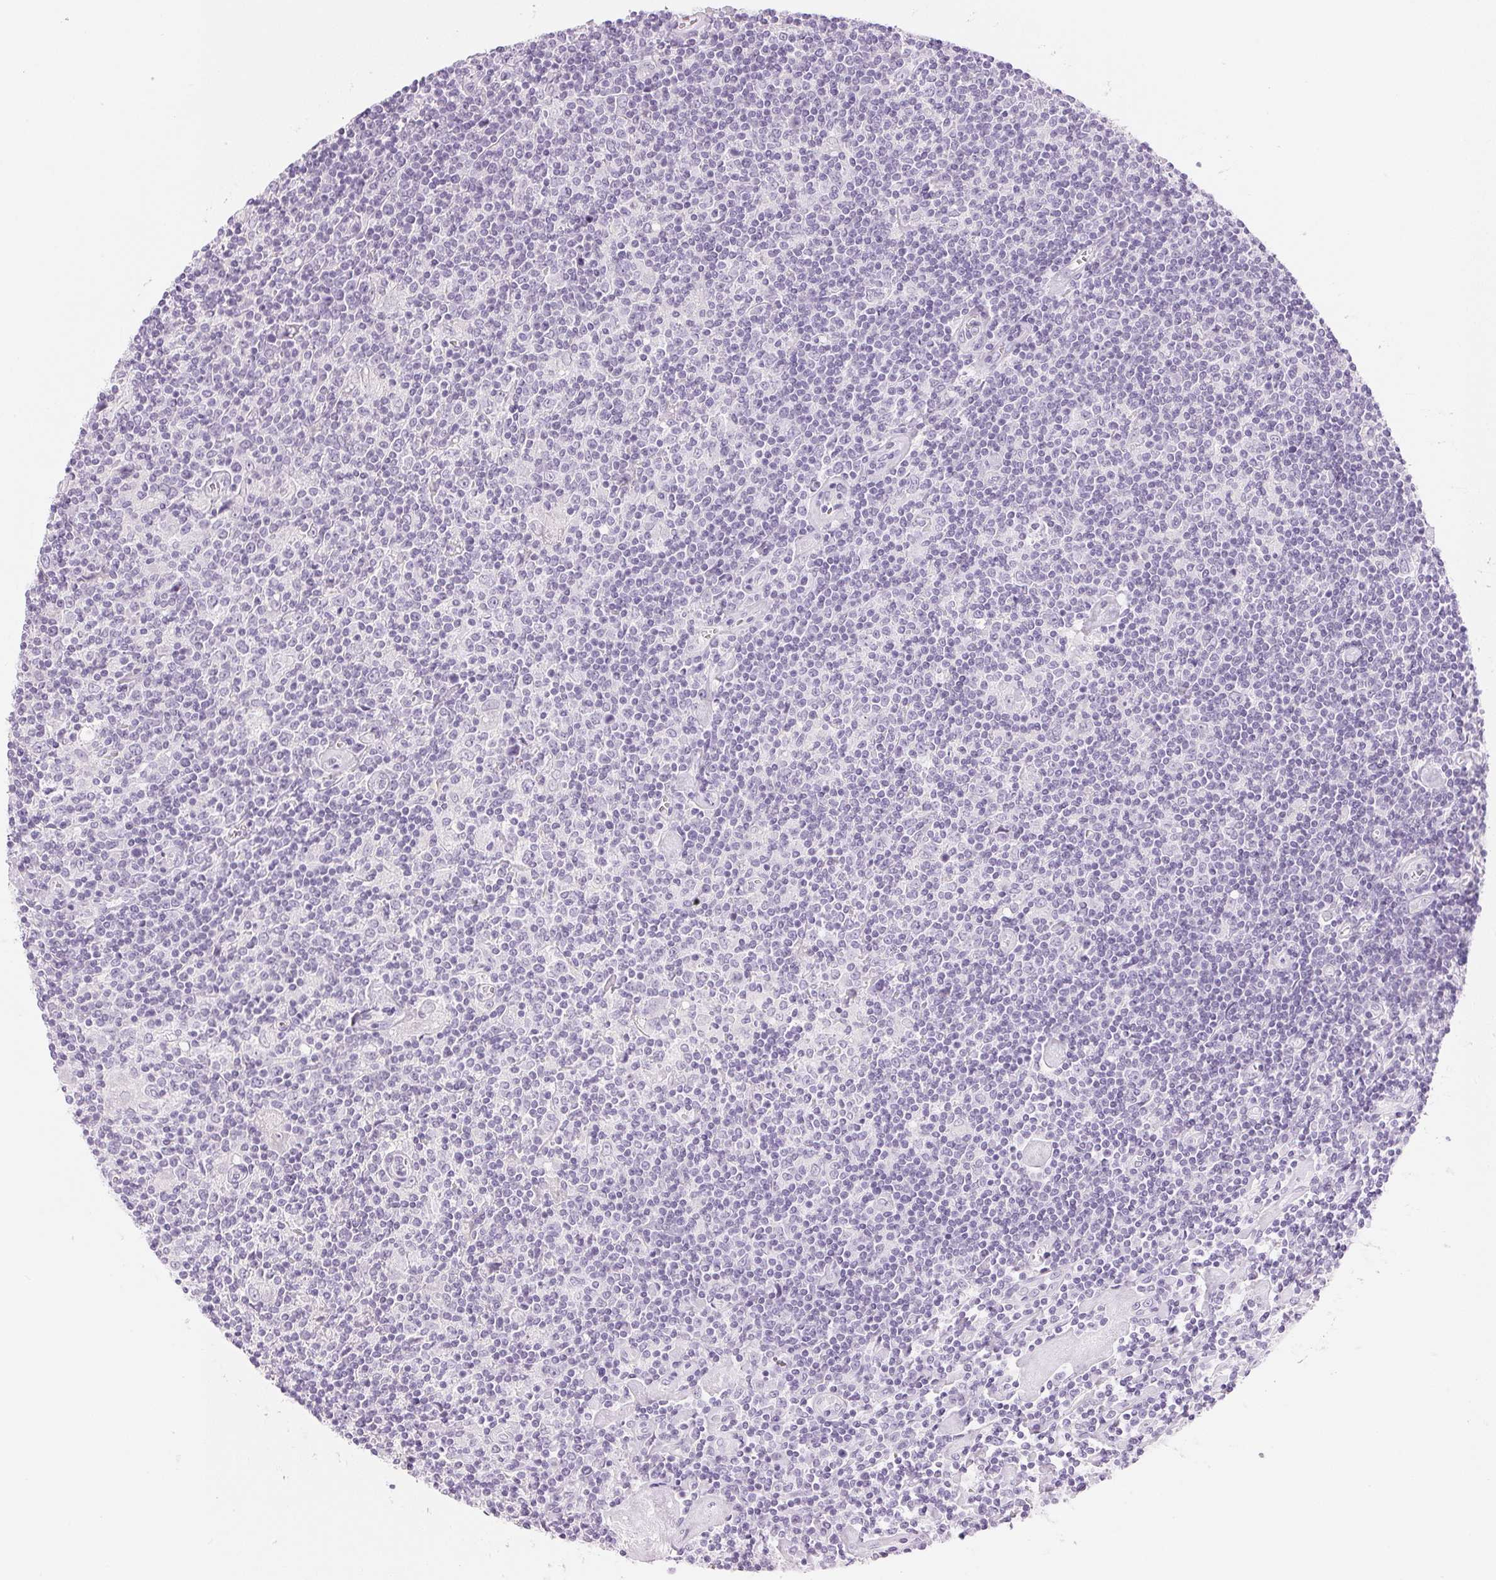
{"staining": {"intensity": "negative", "quantity": "none", "location": "none"}, "tissue": "lymphoma", "cell_type": "Tumor cells", "image_type": "cancer", "snomed": [{"axis": "morphology", "description": "Hodgkin's disease, NOS"}, {"axis": "topography", "description": "Lymph node"}], "caption": "Immunohistochemistry (IHC) of human Hodgkin's disease reveals no expression in tumor cells.", "gene": "IGFBP1", "patient": {"sex": "male", "age": 40}}